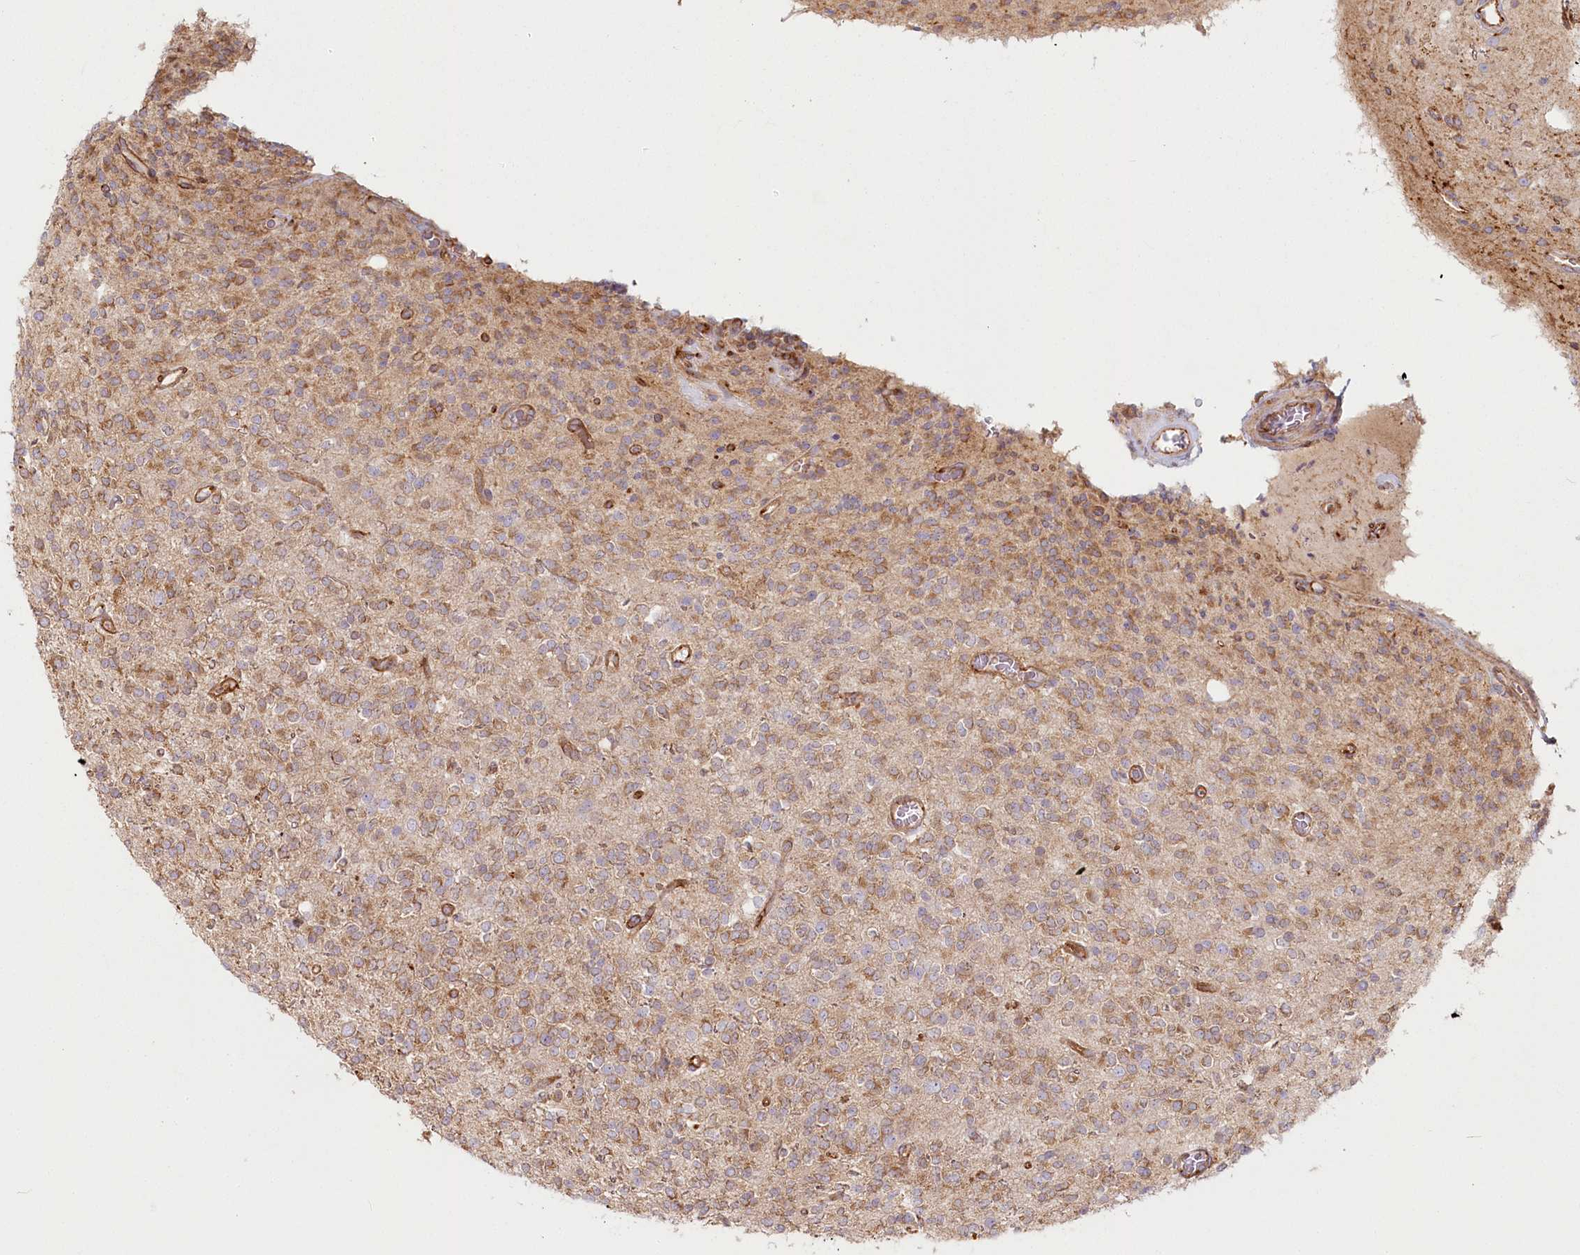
{"staining": {"intensity": "moderate", "quantity": ">75%", "location": "cytoplasmic/membranous"}, "tissue": "glioma", "cell_type": "Tumor cells", "image_type": "cancer", "snomed": [{"axis": "morphology", "description": "Glioma, malignant, High grade"}, {"axis": "topography", "description": "Brain"}], "caption": "A brown stain highlights moderate cytoplasmic/membranous staining of a protein in human glioma tumor cells.", "gene": "HARS2", "patient": {"sex": "male", "age": 34}}